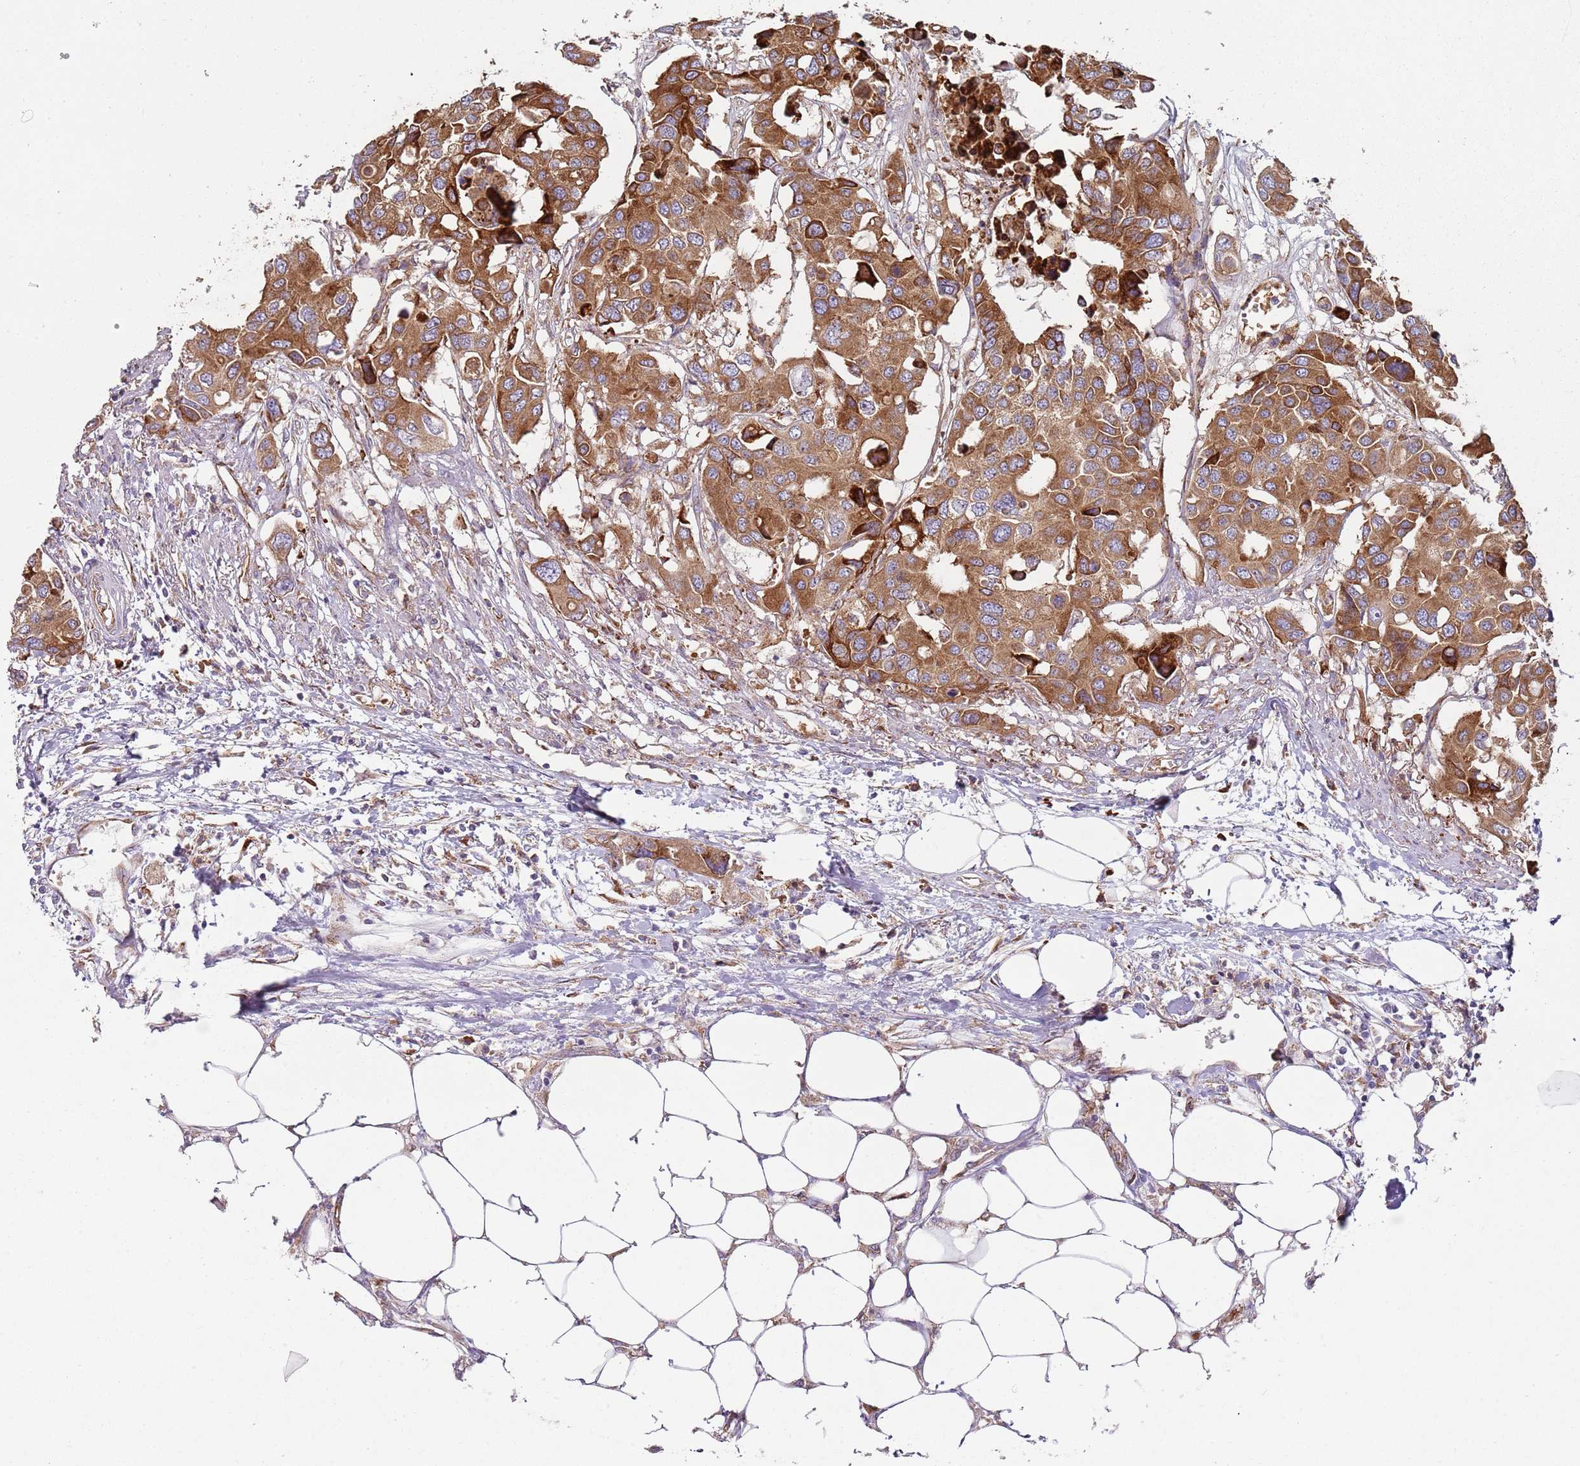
{"staining": {"intensity": "moderate", "quantity": ">75%", "location": "cytoplasmic/membranous"}, "tissue": "colorectal cancer", "cell_type": "Tumor cells", "image_type": "cancer", "snomed": [{"axis": "morphology", "description": "Adenocarcinoma, NOS"}, {"axis": "topography", "description": "Colon"}], "caption": "The image shows a brown stain indicating the presence of a protein in the cytoplasmic/membranous of tumor cells in colorectal cancer (adenocarcinoma).", "gene": "SPATA2", "patient": {"sex": "male", "age": 77}}